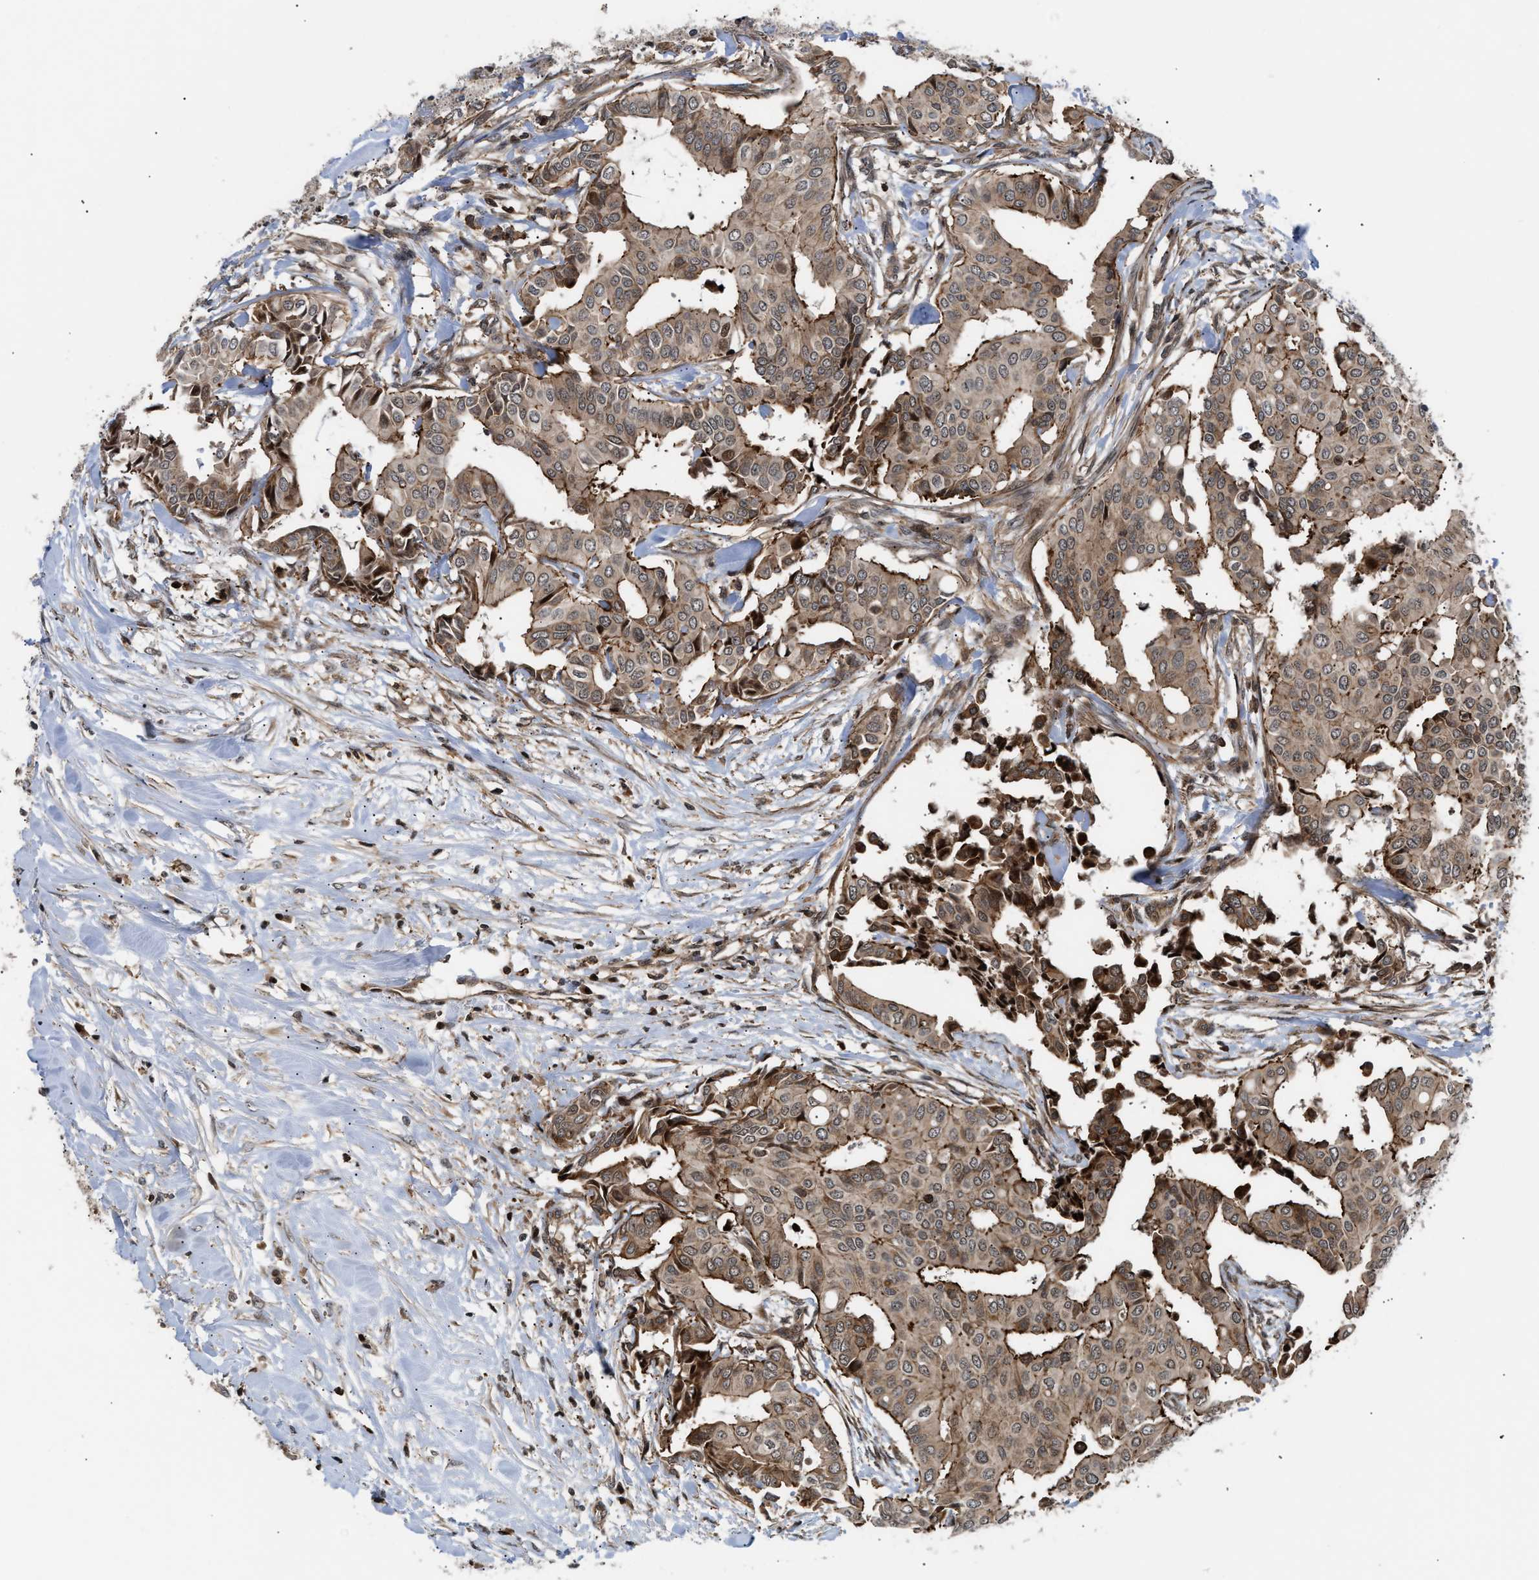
{"staining": {"intensity": "moderate", "quantity": ">75%", "location": "cytoplasmic/membranous"}, "tissue": "head and neck cancer", "cell_type": "Tumor cells", "image_type": "cancer", "snomed": [{"axis": "morphology", "description": "Adenocarcinoma, NOS"}, {"axis": "topography", "description": "Salivary gland"}, {"axis": "topography", "description": "Head-Neck"}], "caption": "Immunohistochemistry (IHC) of adenocarcinoma (head and neck) reveals medium levels of moderate cytoplasmic/membranous positivity in about >75% of tumor cells. (DAB (3,3'-diaminobenzidine) IHC with brightfield microscopy, high magnification).", "gene": "STAU2", "patient": {"sex": "female", "age": 59}}